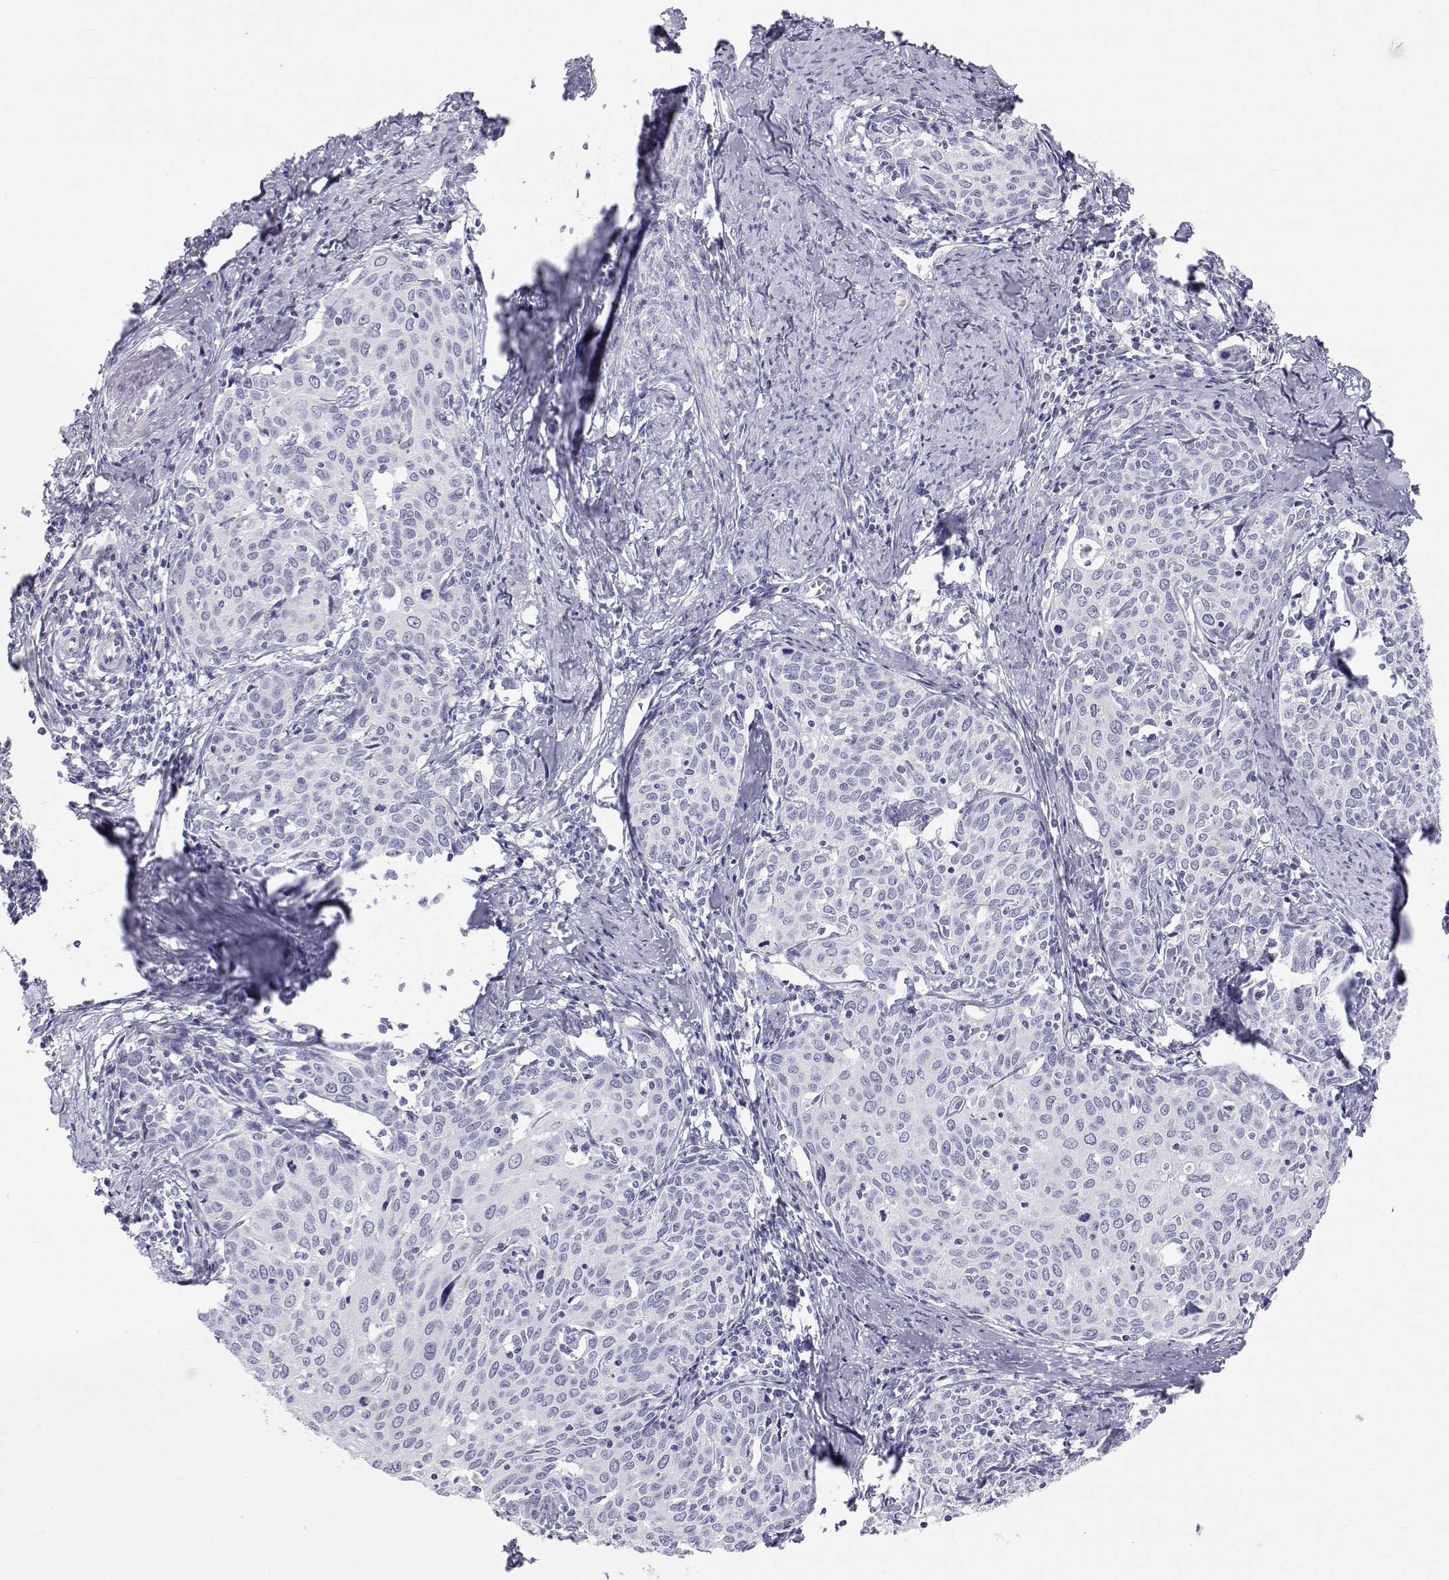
{"staining": {"intensity": "negative", "quantity": "none", "location": "none"}, "tissue": "cervical cancer", "cell_type": "Tumor cells", "image_type": "cancer", "snomed": [{"axis": "morphology", "description": "Squamous cell carcinoma, NOS"}, {"axis": "topography", "description": "Cervix"}], "caption": "Immunohistochemistry (IHC) photomicrograph of human cervical squamous cell carcinoma stained for a protein (brown), which demonstrates no positivity in tumor cells.", "gene": "SFTPB", "patient": {"sex": "female", "age": 62}}